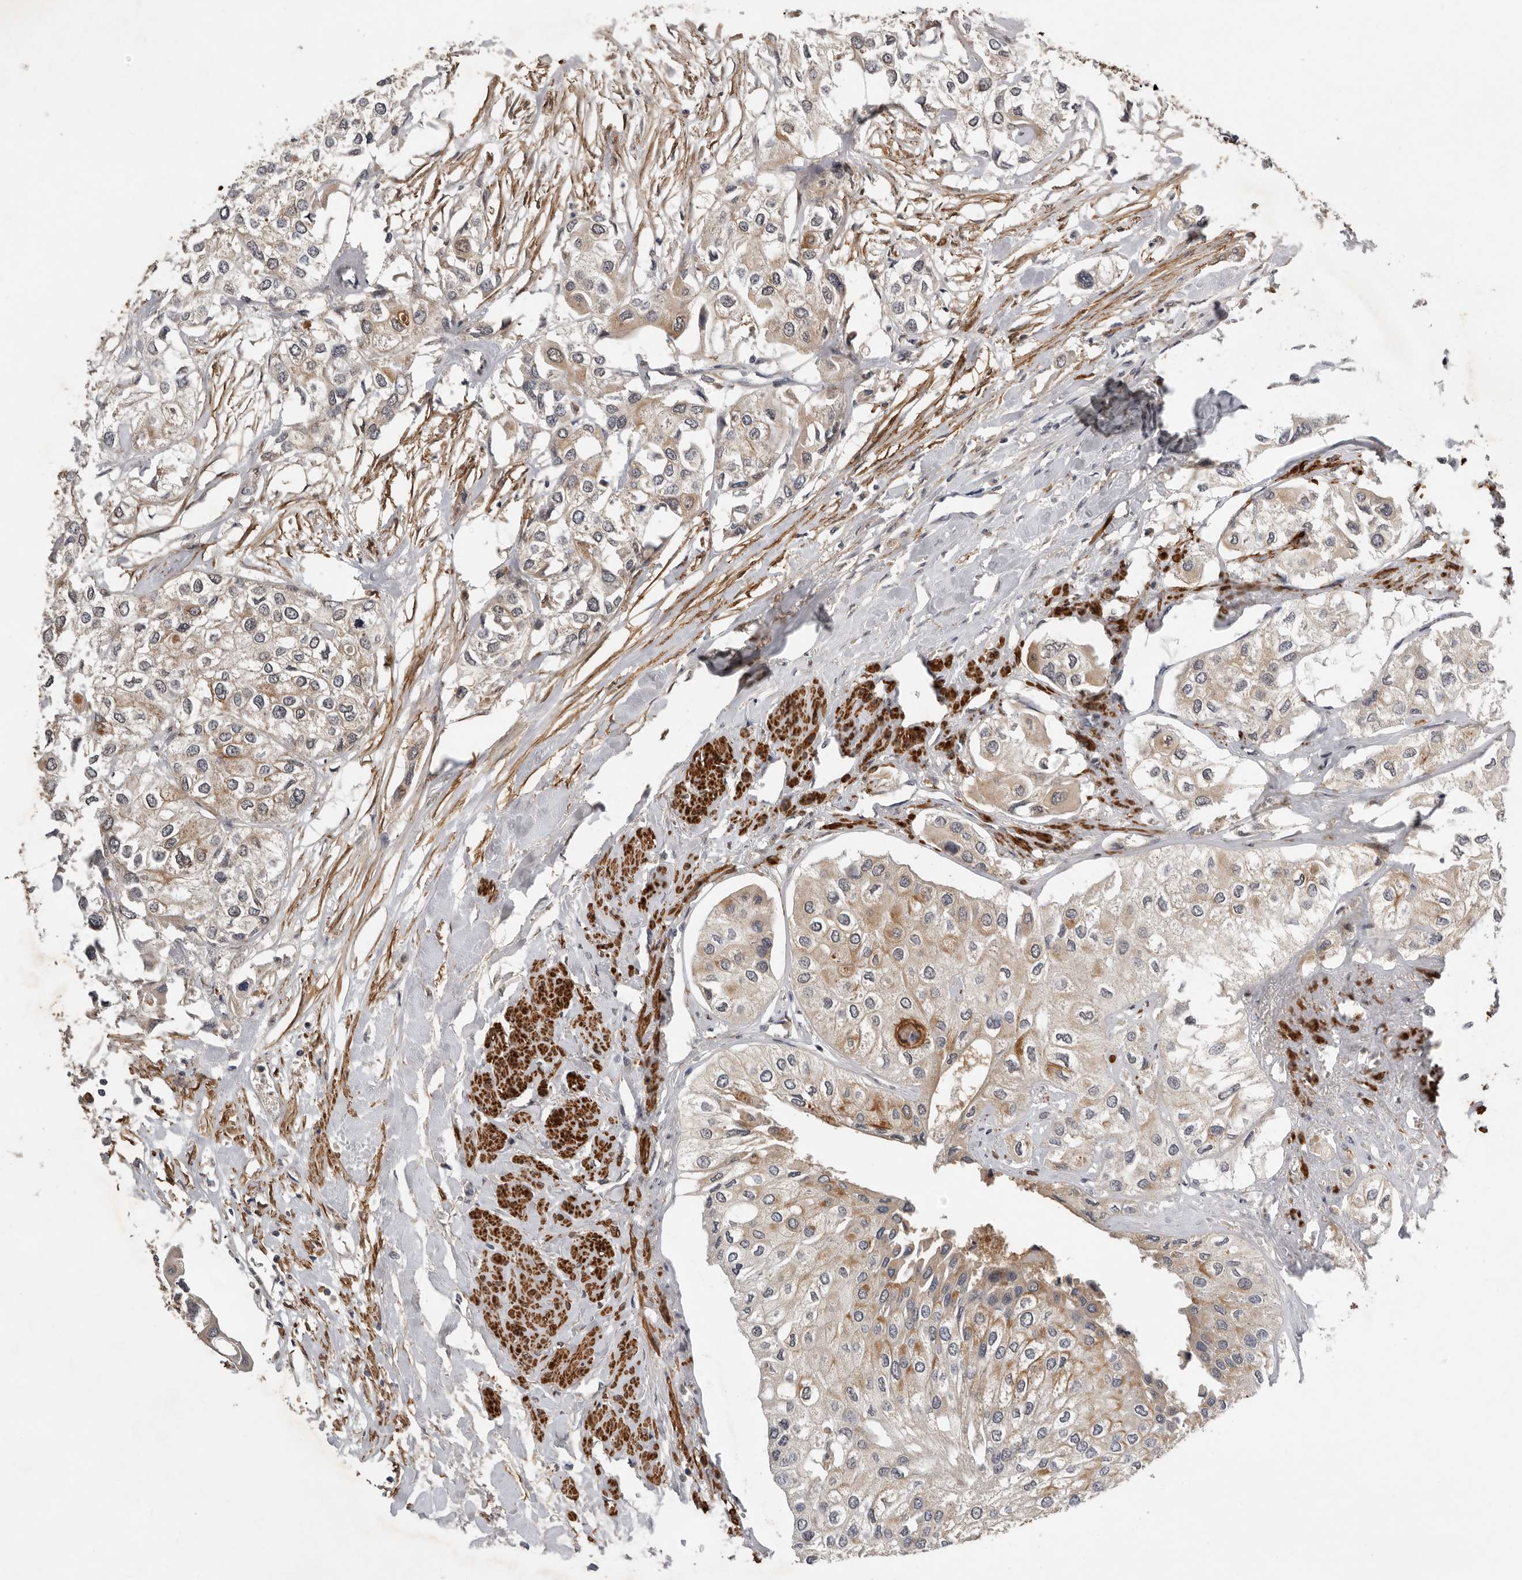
{"staining": {"intensity": "moderate", "quantity": "<25%", "location": "cytoplasmic/membranous"}, "tissue": "urothelial cancer", "cell_type": "Tumor cells", "image_type": "cancer", "snomed": [{"axis": "morphology", "description": "Urothelial carcinoma, High grade"}, {"axis": "topography", "description": "Urinary bladder"}], "caption": "The photomicrograph demonstrates immunohistochemical staining of urothelial cancer. There is moderate cytoplasmic/membranous staining is seen in approximately <25% of tumor cells.", "gene": "RNF157", "patient": {"sex": "male", "age": 64}}